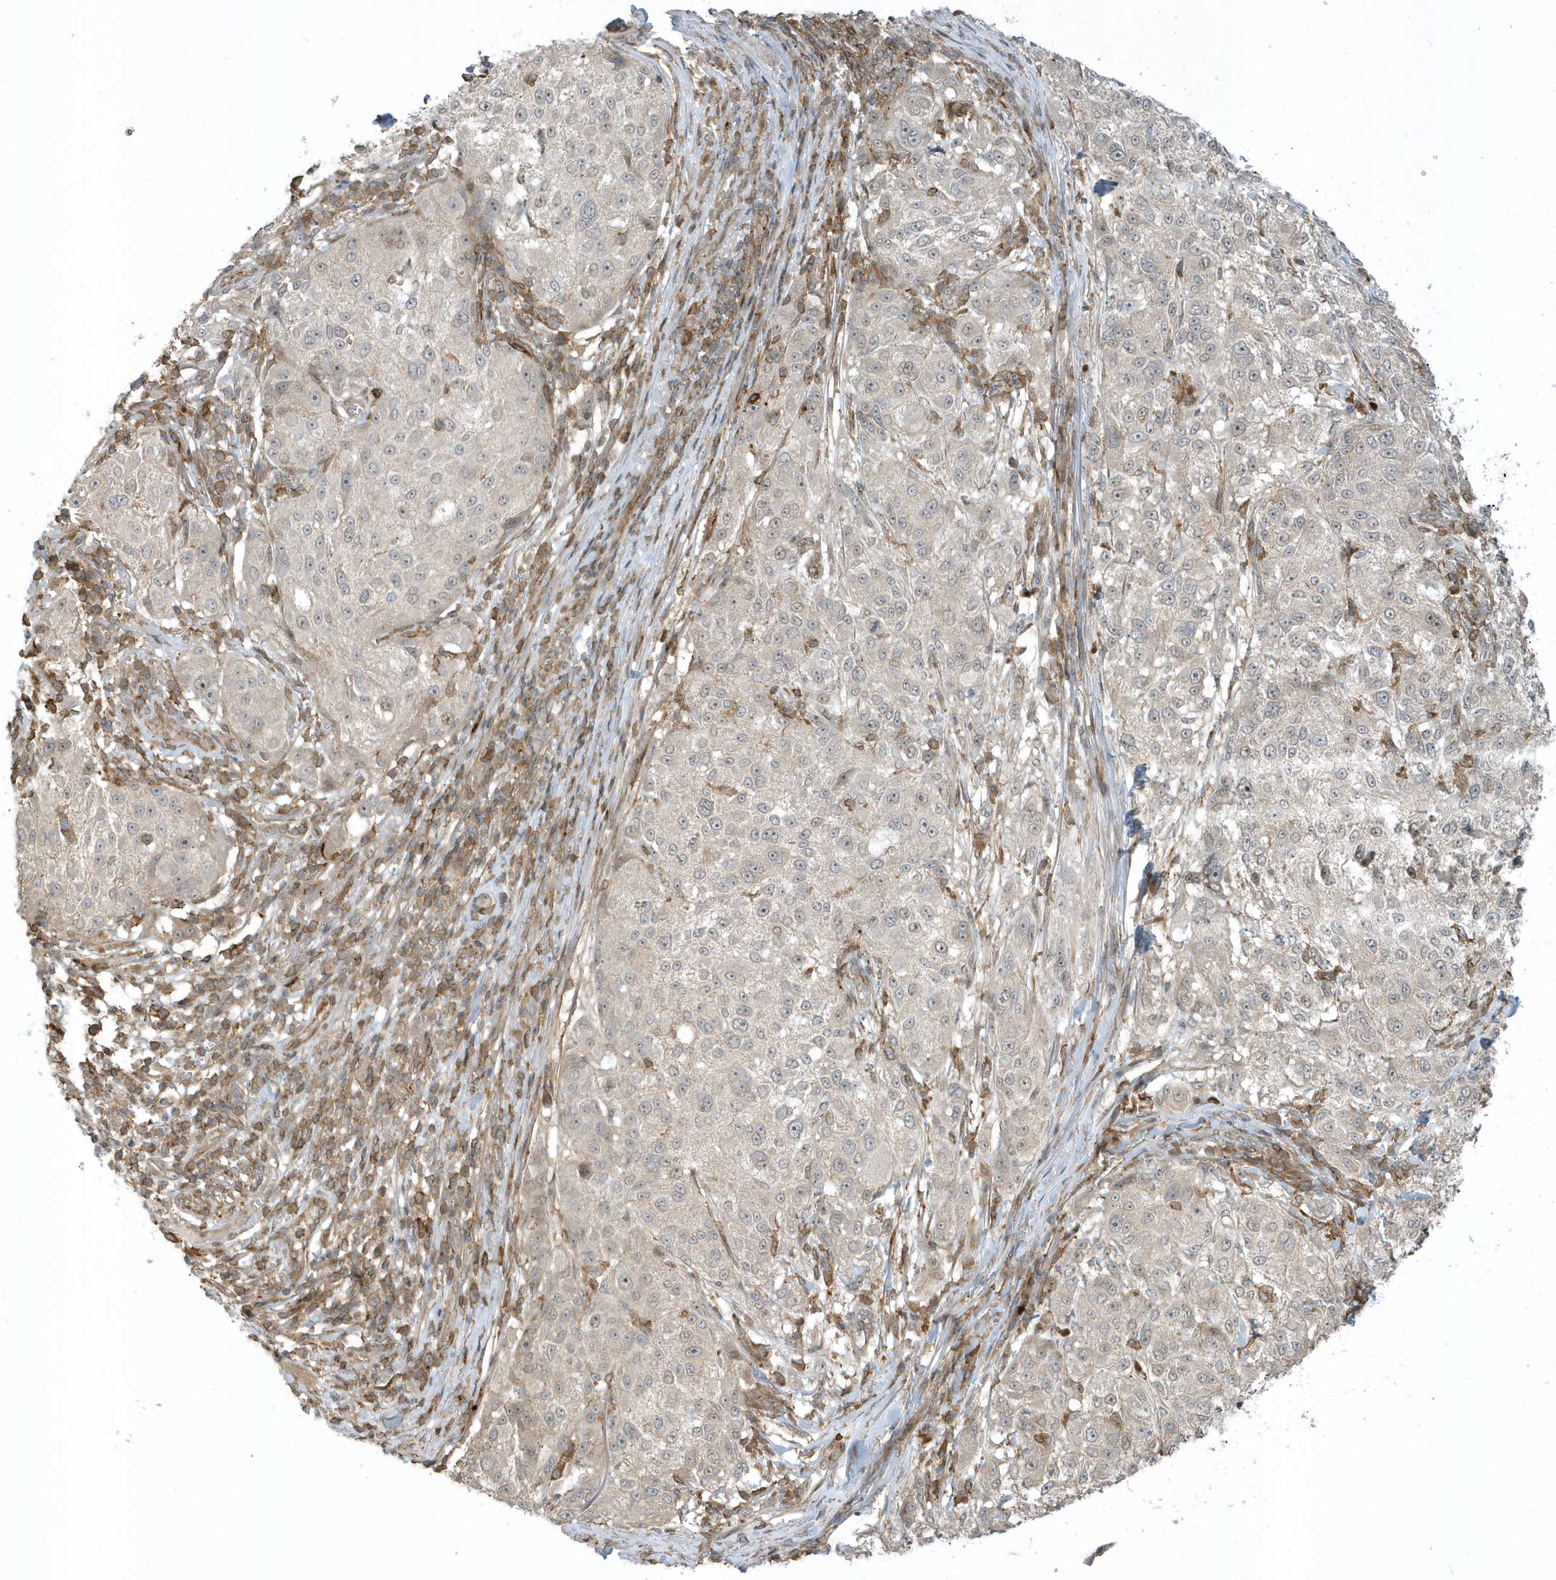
{"staining": {"intensity": "negative", "quantity": "none", "location": "none"}, "tissue": "melanoma", "cell_type": "Tumor cells", "image_type": "cancer", "snomed": [{"axis": "morphology", "description": "Necrosis, NOS"}, {"axis": "morphology", "description": "Malignant melanoma, NOS"}, {"axis": "topography", "description": "Skin"}], "caption": "High power microscopy micrograph of an immunohistochemistry (IHC) histopathology image of malignant melanoma, revealing no significant expression in tumor cells.", "gene": "ZBTB8A", "patient": {"sex": "female", "age": 87}}